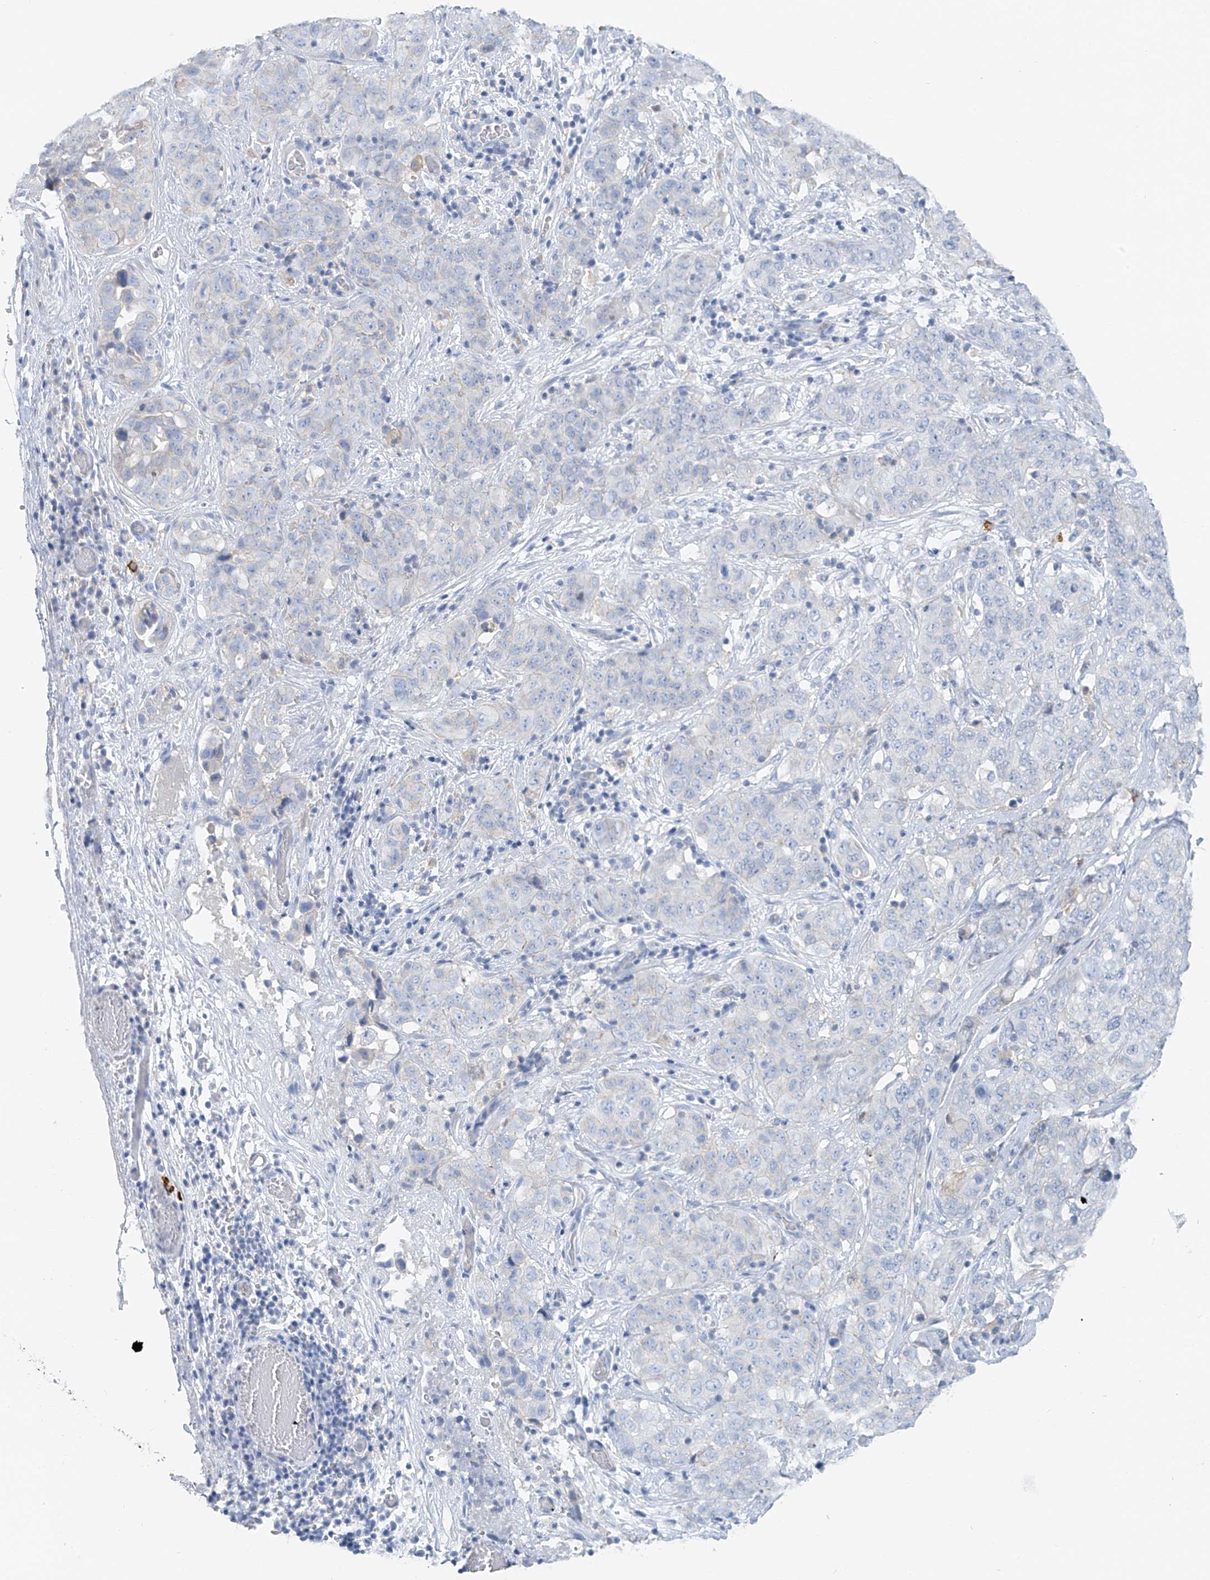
{"staining": {"intensity": "negative", "quantity": "none", "location": "none"}, "tissue": "stomach cancer", "cell_type": "Tumor cells", "image_type": "cancer", "snomed": [{"axis": "morphology", "description": "Normal tissue, NOS"}, {"axis": "morphology", "description": "Adenocarcinoma, NOS"}, {"axis": "topography", "description": "Lymph node"}, {"axis": "topography", "description": "Stomach"}], "caption": "Immunohistochemistry (IHC) photomicrograph of neoplastic tissue: human stomach cancer stained with DAB (3,3'-diaminobenzidine) shows no significant protein positivity in tumor cells.", "gene": "POMGNT2", "patient": {"sex": "male", "age": 48}}